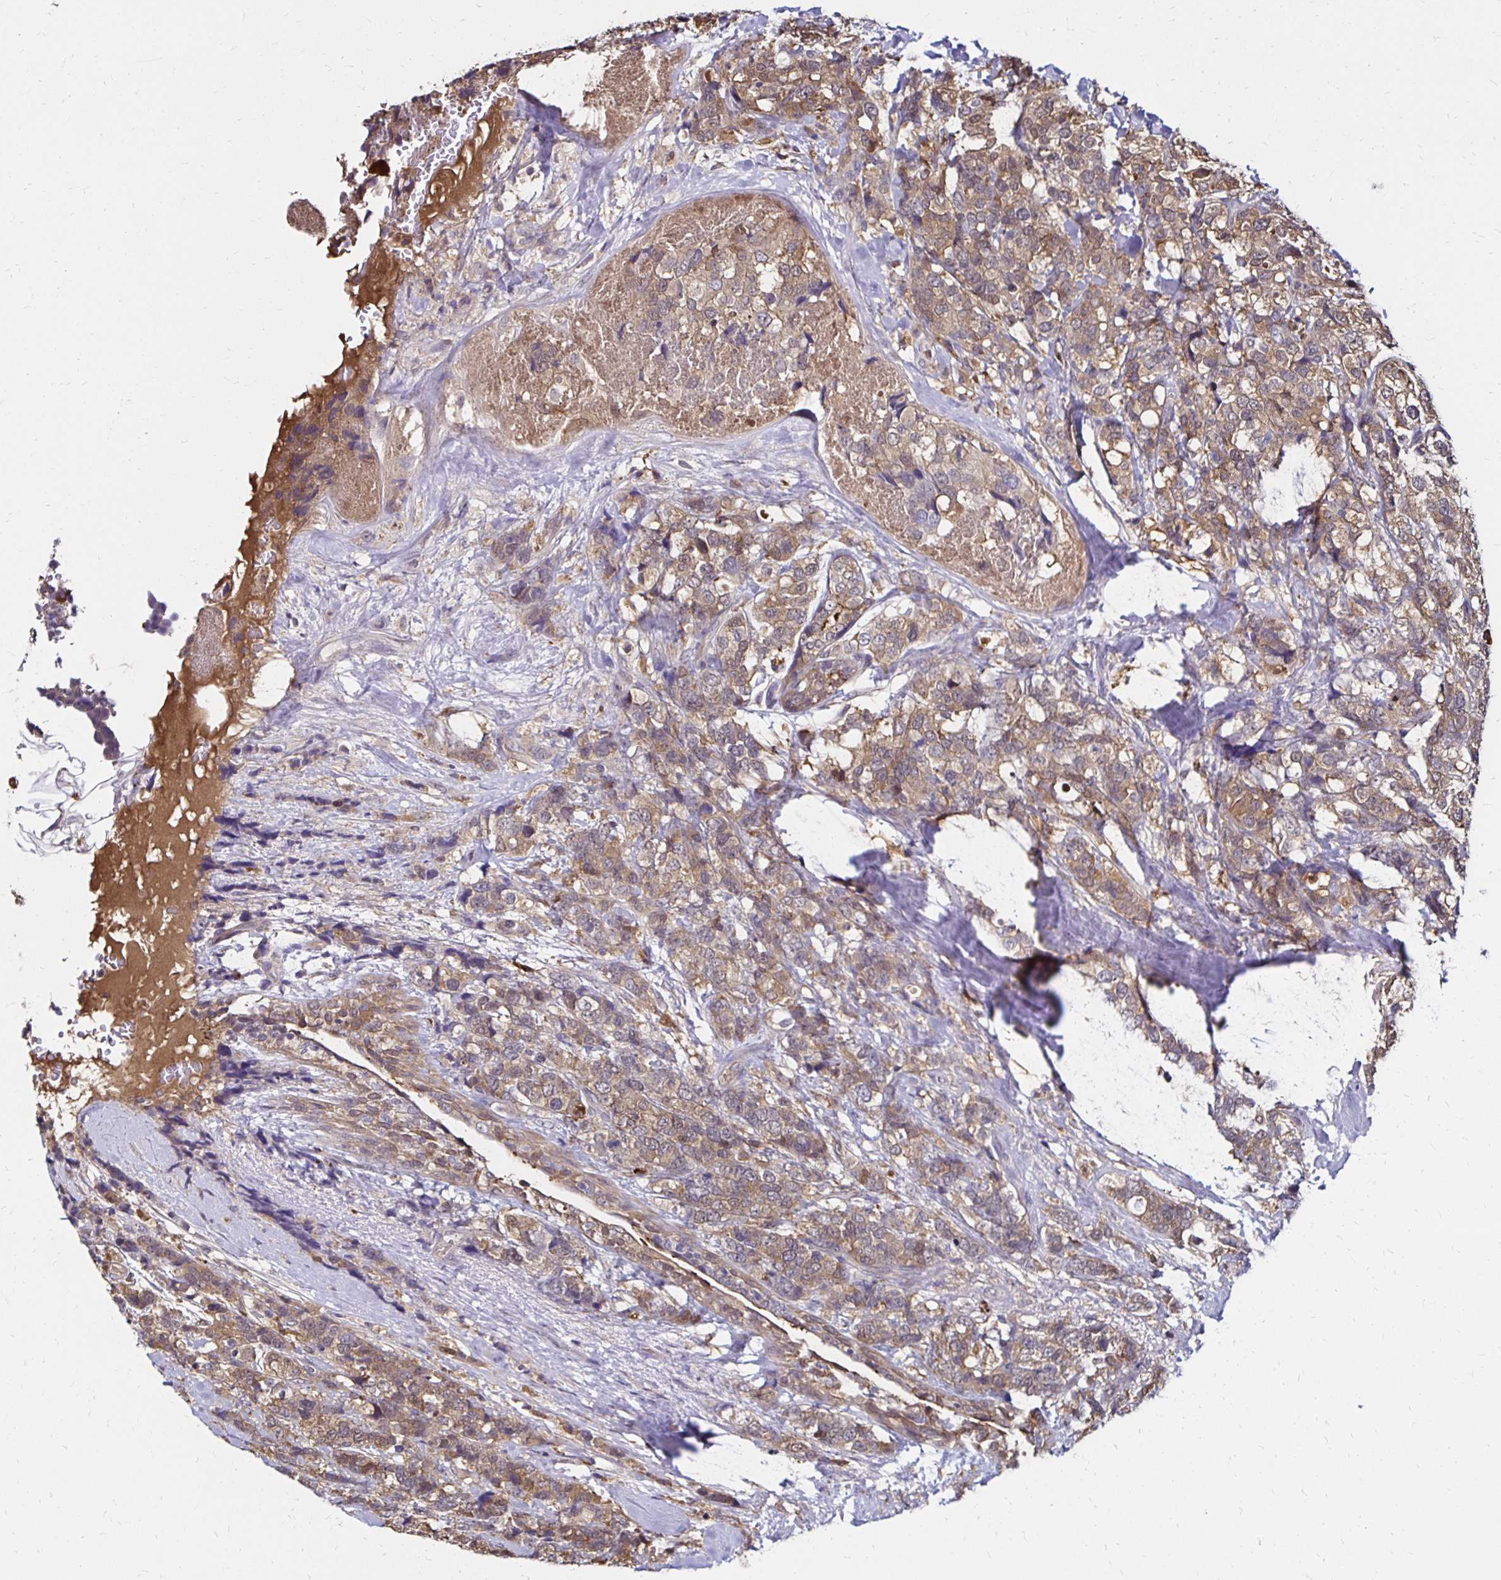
{"staining": {"intensity": "weak", "quantity": ">75%", "location": "cytoplasmic/membranous"}, "tissue": "breast cancer", "cell_type": "Tumor cells", "image_type": "cancer", "snomed": [{"axis": "morphology", "description": "Lobular carcinoma"}, {"axis": "topography", "description": "Breast"}], "caption": "This micrograph demonstrates breast lobular carcinoma stained with immunohistochemistry to label a protein in brown. The cytoplasmic/membranous of tumor cells show weak positivity for the protein. Nuclei are counter-stained blue.", "gene": "TXN", "patient": {"sex": "female", "age": 59}}